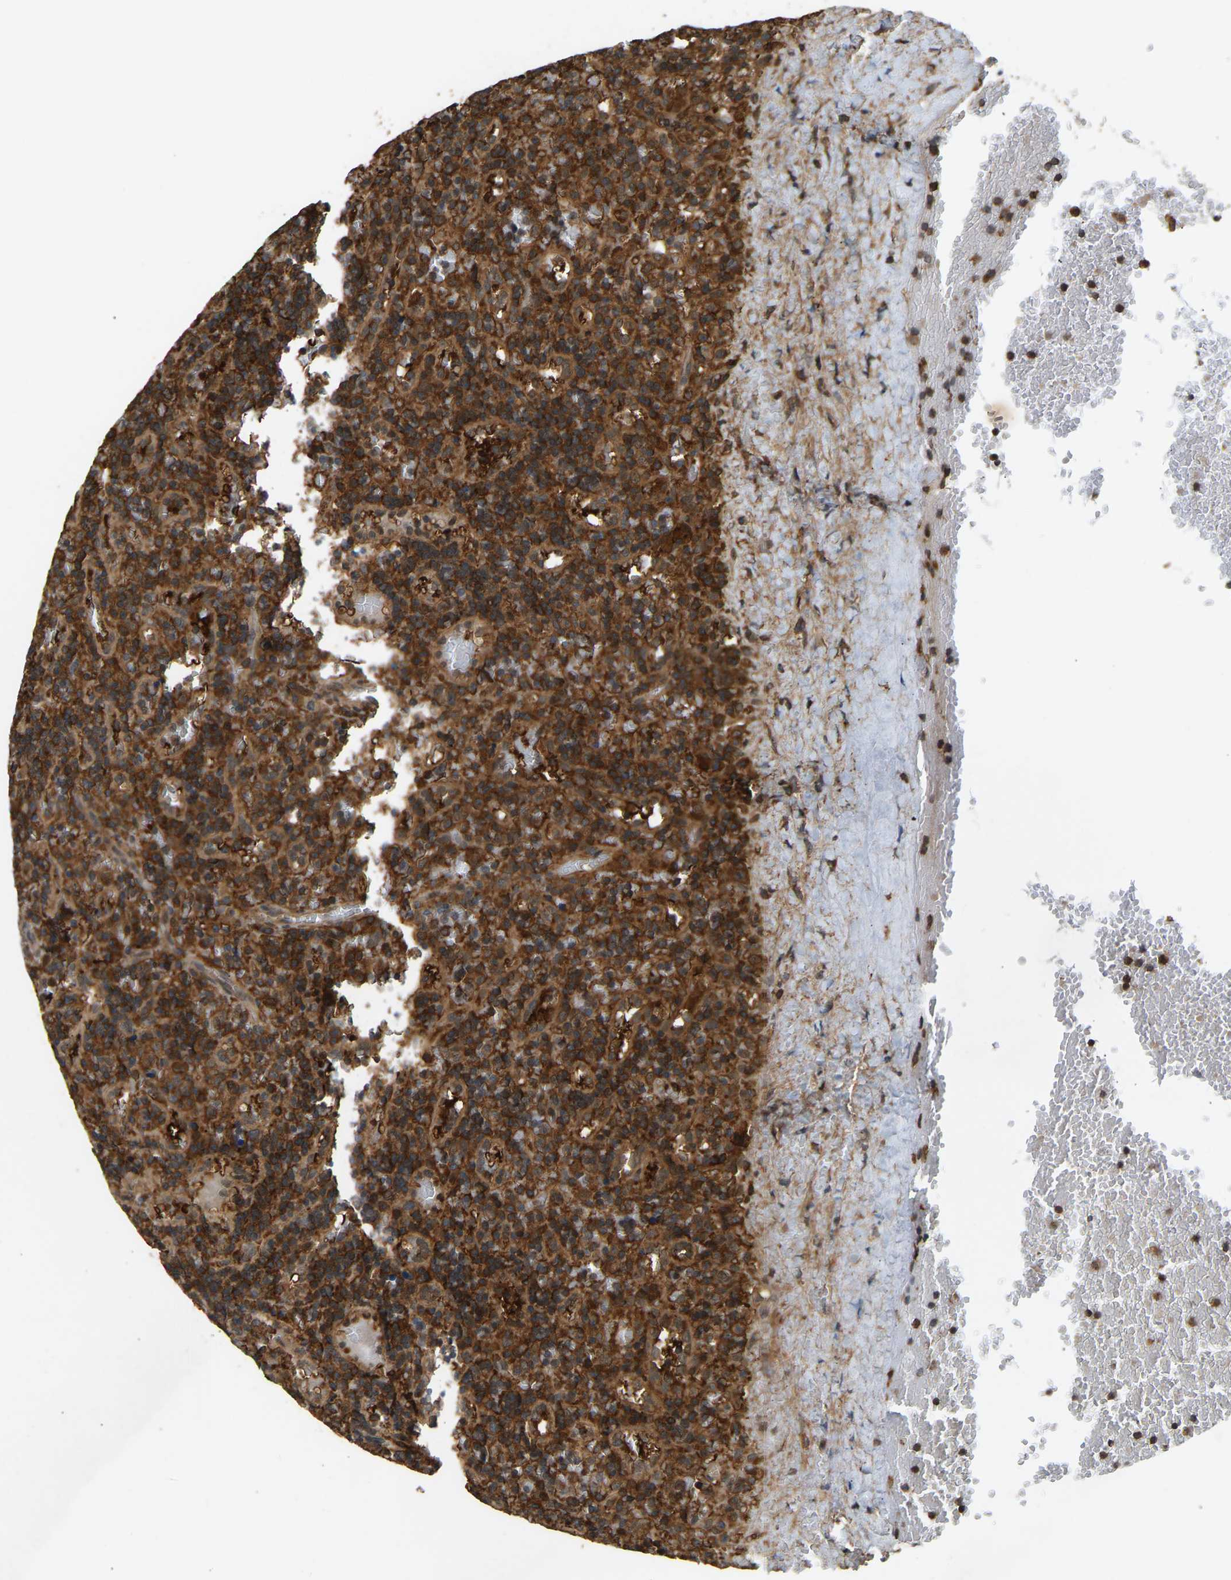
{"staining": {"intensity": "strong", "quantity": ">75%", "location": "cytoplasmic/membranous"}, "tissue": "lymphoma", "cell_type": "Tumor cells", "image_type": "cancer", "snomed": [{"axis": "morphology", "description": "Malignant lymphoma, non-Hodgkin's type, High grade"}, {"axis": "topography", "description": "Lymph node"}], "caption": "Human high-grade malignant lymphoma, non-Hodgkin's type stained with a brown dye shows strong cytoplasmic/membranous positive positivity in about >75% of tumor cells.", "gene": "GOPC", "patient": {"sex": "female", "age": 76}}